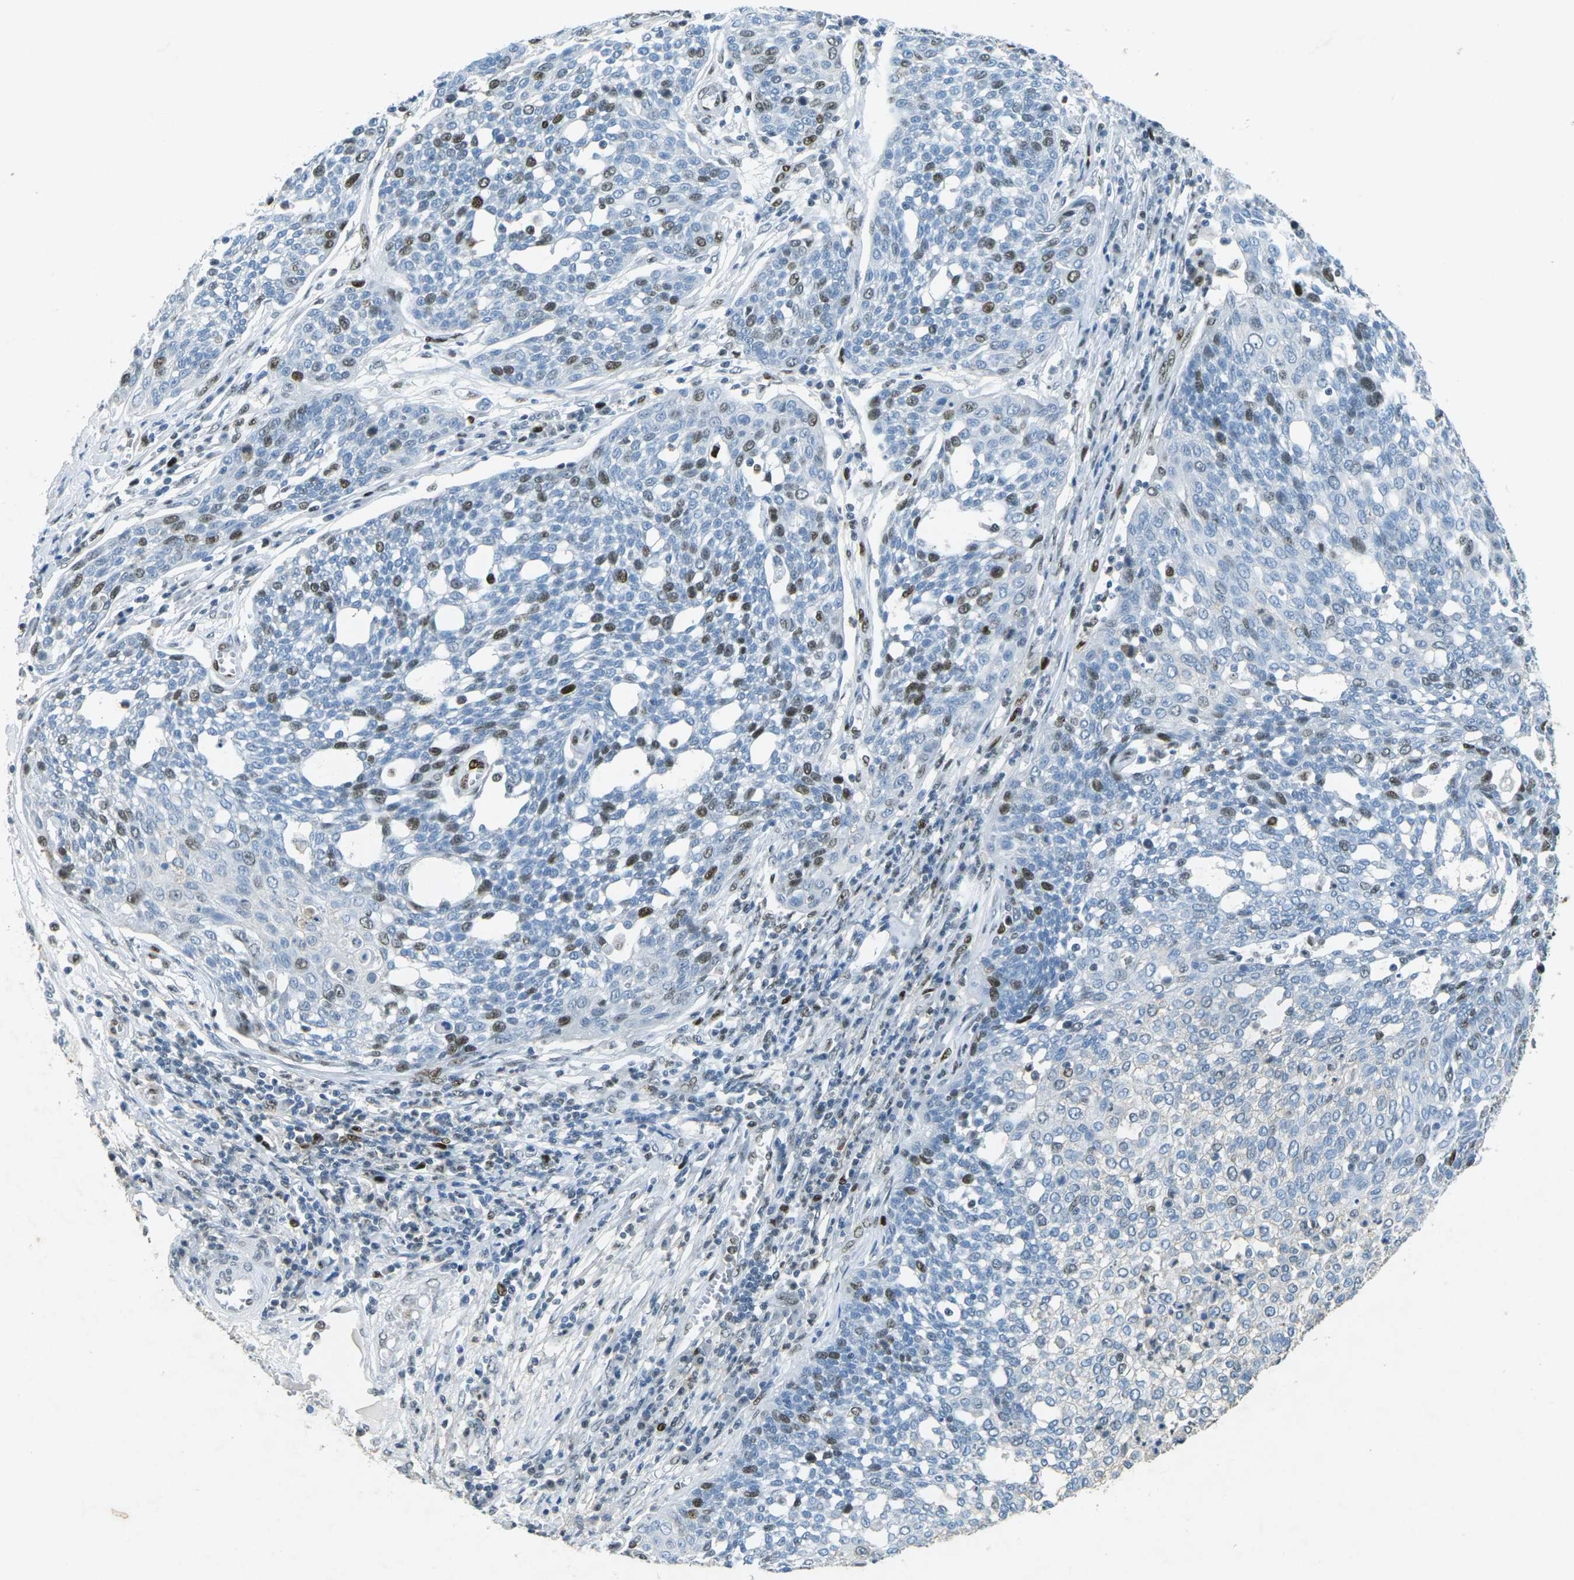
{"staining": {"intensity": "moderate", "quantity": "<25%", "location": "nuclear"}, "tissue": "cervical cancer", "cell_type": "Tumor cells", "image_type": "cancer", "snomed": [{"axis": "morphology", "description": "Squamous cell carcinoma, NOS"}, {"axis": "topography", "description": "Cervix"}], "caption": "The immunohistochemical stain labels moderate nuclear staining in tumor cells of squamous cell carcinoma (cervical) tissue. (DAB (3,3'-diaminobenzidine) IHC, brown staining for protein, blue staining for nuclei).", "gene": "RB1", "patient": {"sex": "female", "age": 34}}